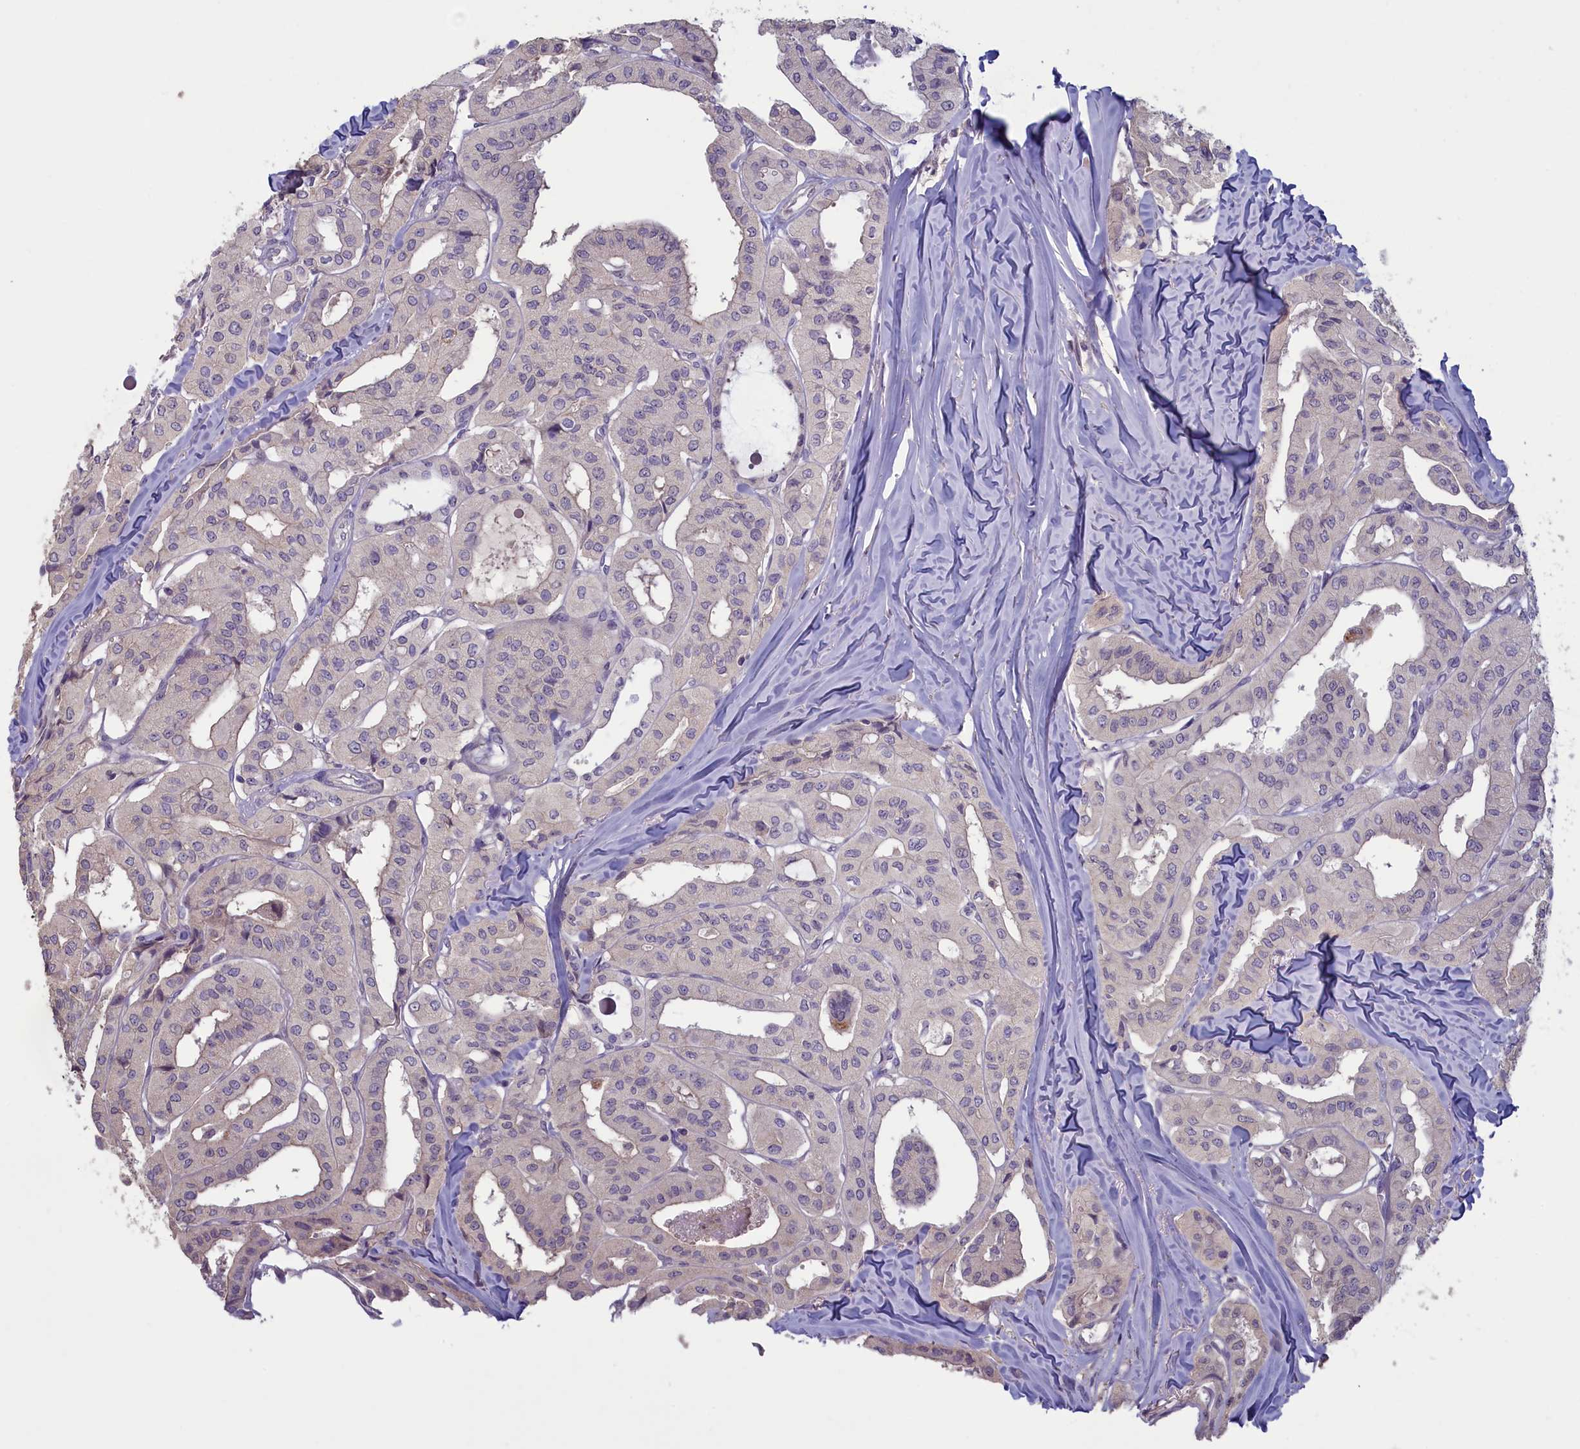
{"staining": {"intensity": "negative", "quantity": "none", "location": "none"}, "tissue": "thyroid cancer", "cell_type": "Tumor cells", "image_type": "cancer", "snomed": [{"axis": "morphology", "description": "Papillary adenocarcinoma, NOS"}, {"axis": "topography", "description": "Thyroid gland"}], "caption": "Immunohistochemistry micrograph of human thyroid papillary adenocarcinoma stained for a protein (brown), which displays no staining in tumor cells.", "gene": "ATF7IP2", "patient": {"sex": "female", "age": 59}}